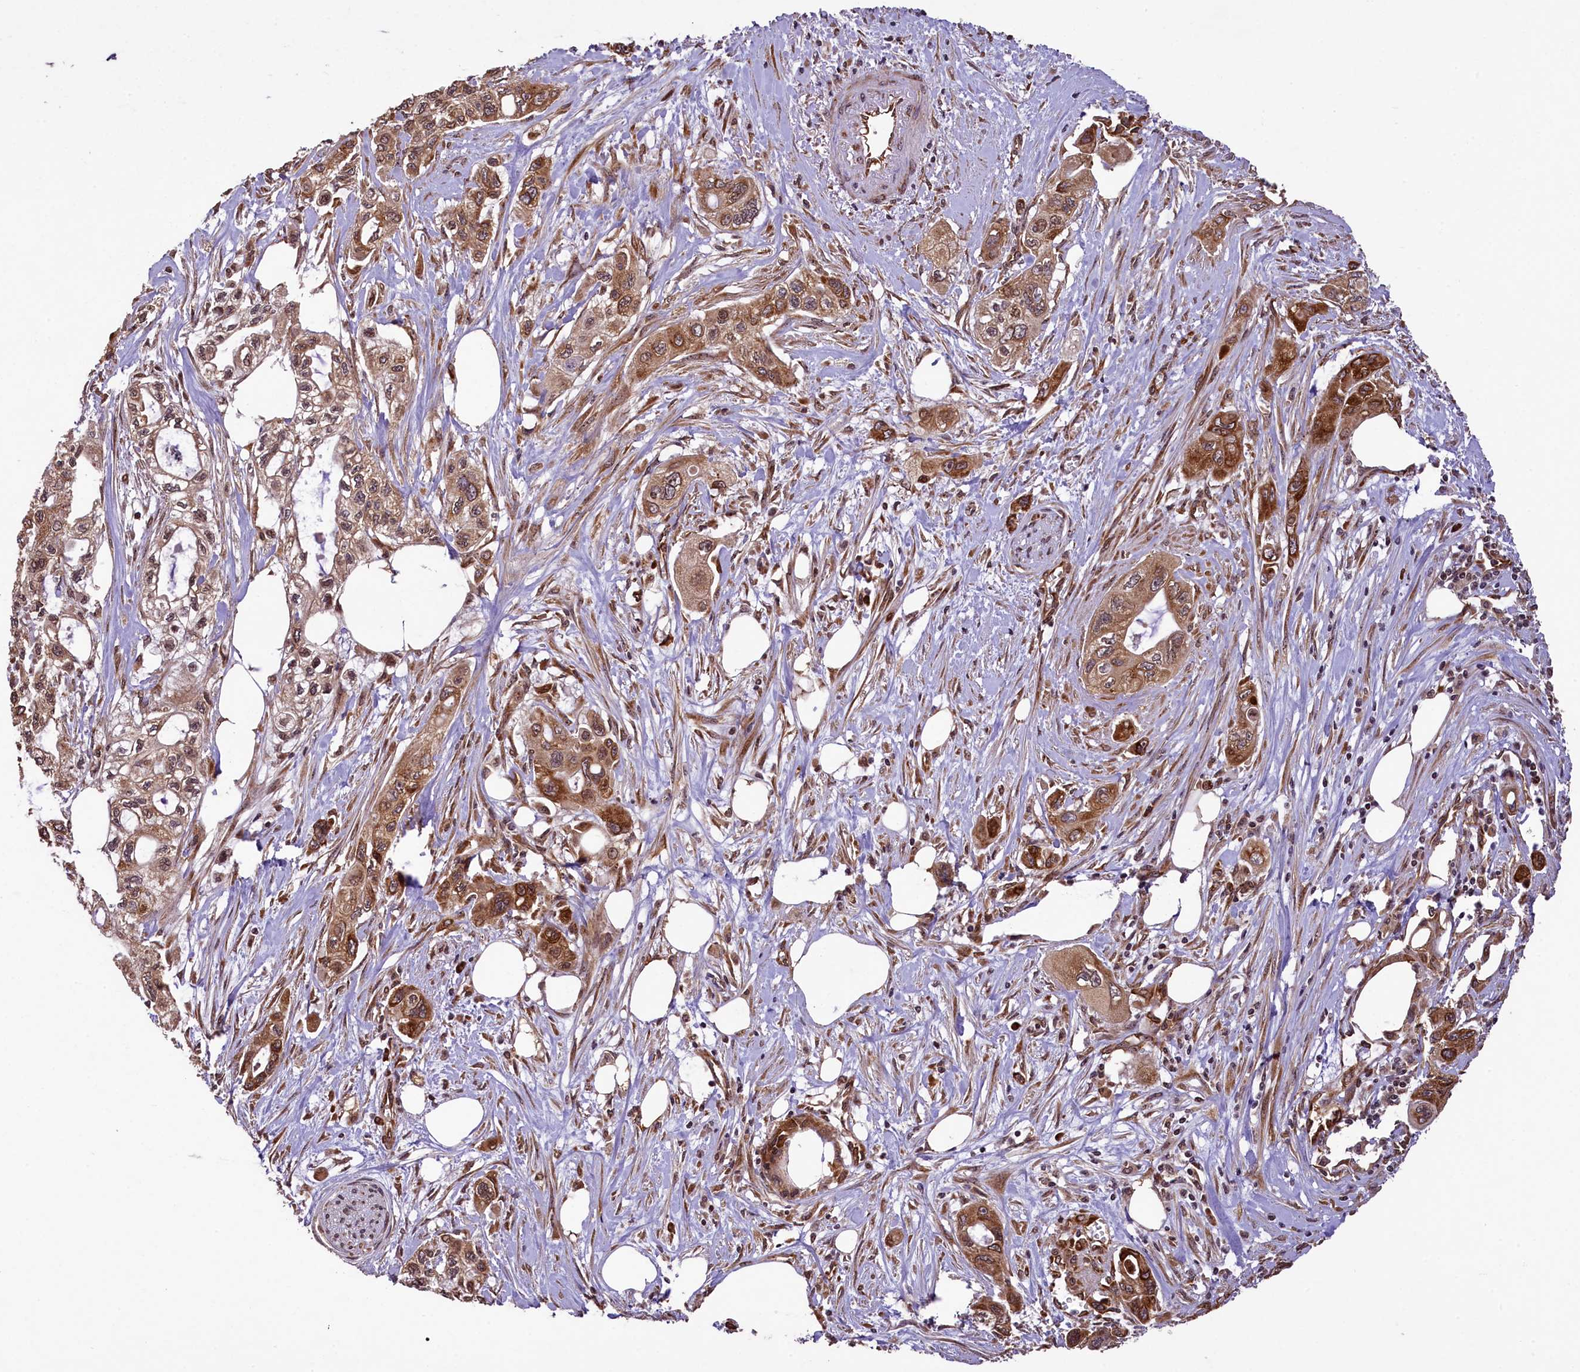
{"staining": {"intensity": "moderate", "quantity": ">75%", "location": "cytoplasmic/membranous"}, "tissue": "pancreatic cancer", "cell_type": "Tumor cells", "image_type": "cancer", "snomed": [{"axis": "morphology", "description": "Adenocarcinoma, NOS"}, {"axis": "topography", "description": "Pancreas"}], "caption": "Pancreatic cancer tissue shows moderate cytoplasmic/membranous positivity in about >75% of tumor cells", "gene": "LARP4", "patient": {"sex": "male", "age": 75}}